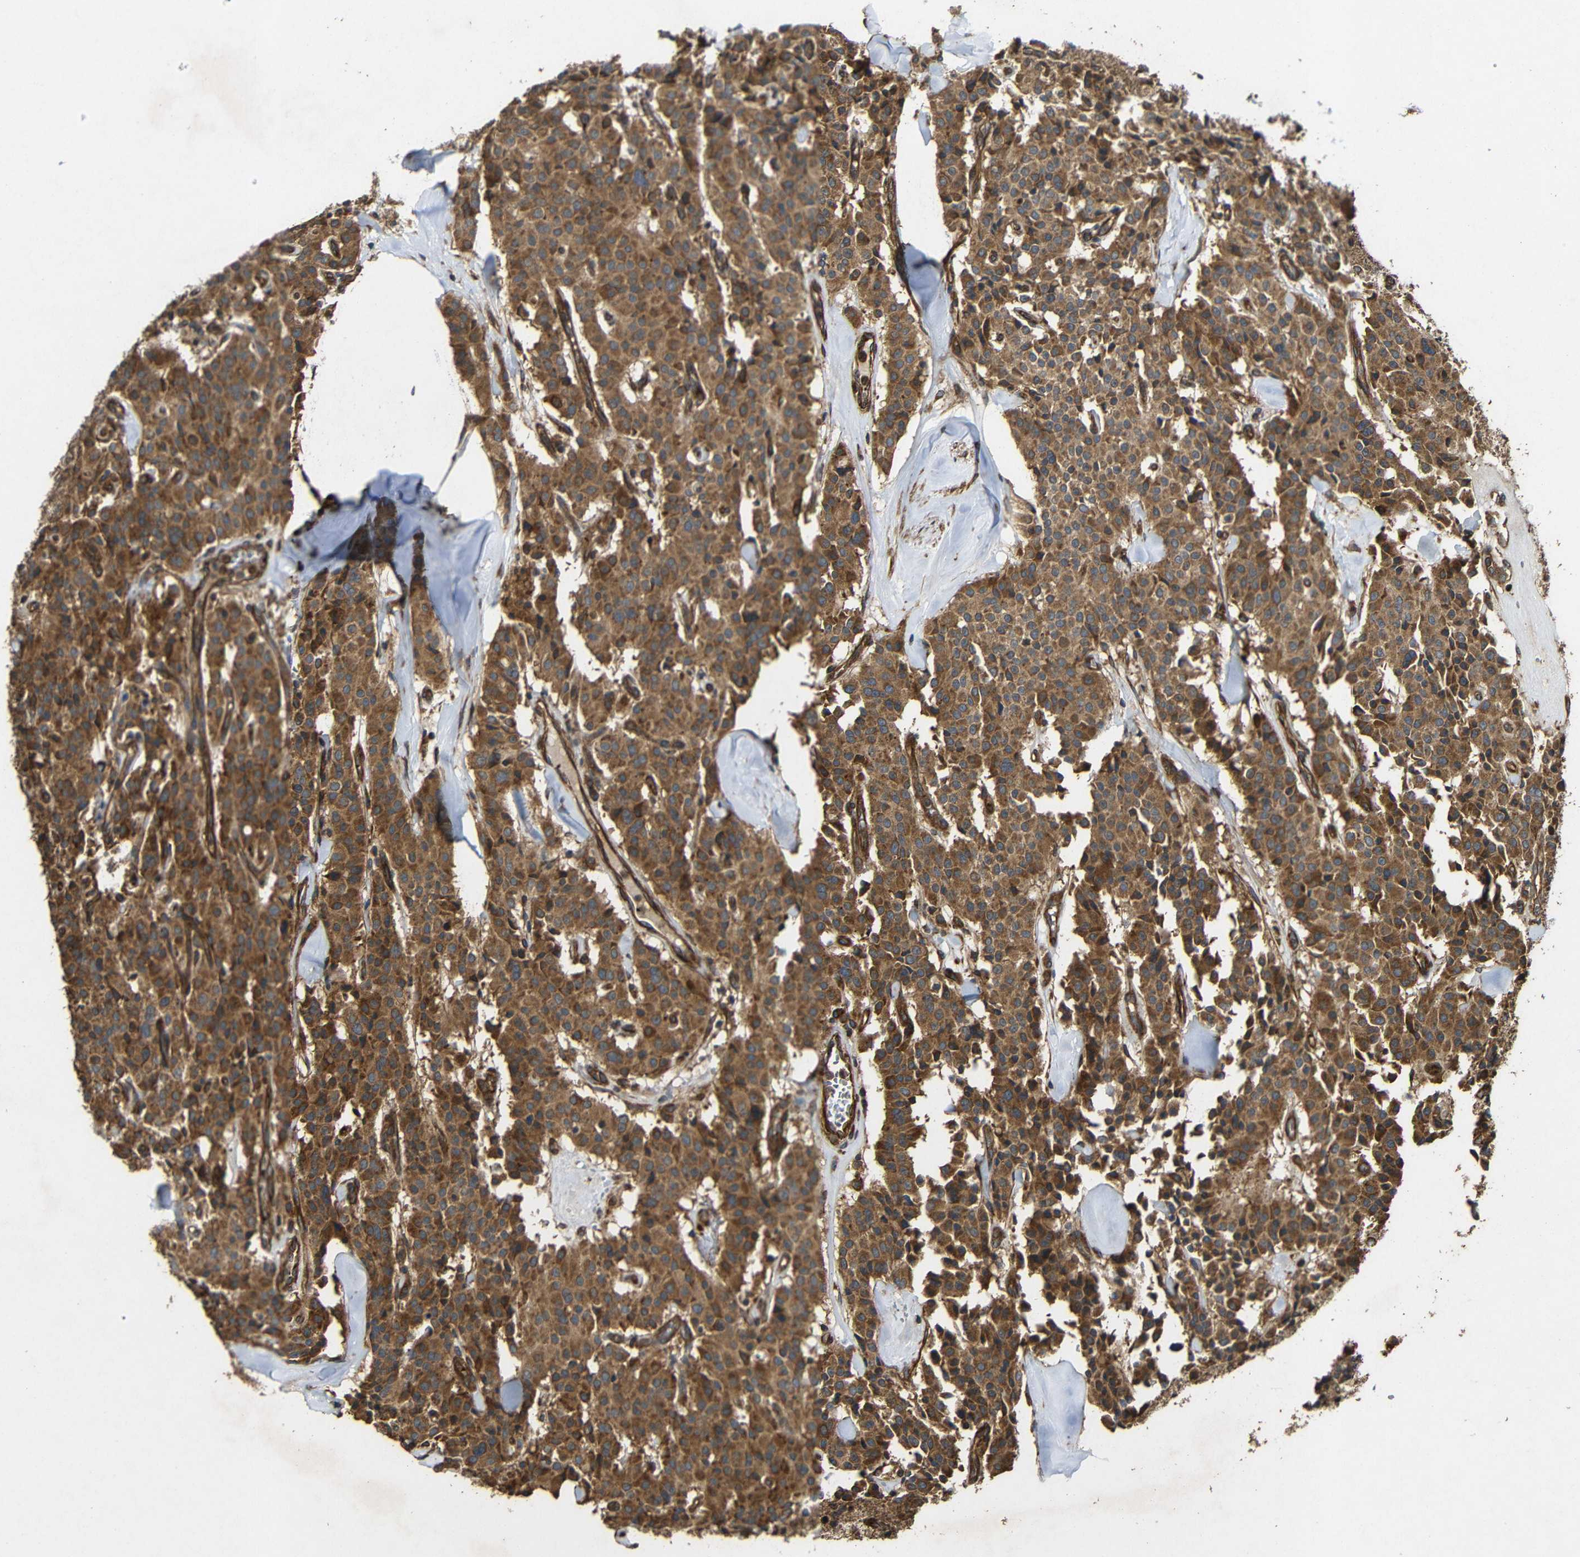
{"staining": {"intensity": "moderate", "quantity": ">75%", "location": "cytoplasmic/membranous"}, "tissue": "carcinoid", "cell_type": "Tumor cells", "image_type": "cancer", "snomed": [{"axis": "morphology", "description": "Carcinoid, malignant, NOS"}, {"axis": "topography", "description": "Lung"}], "caption": "Immunohistochemistry of carcinoid demonstrates medium levels of moderate cytoplasmic/membranous expression in approximately >75% of tumor cells.", "gene": "EIF2S1", "patient": {"sex": "male", "age": 30}}